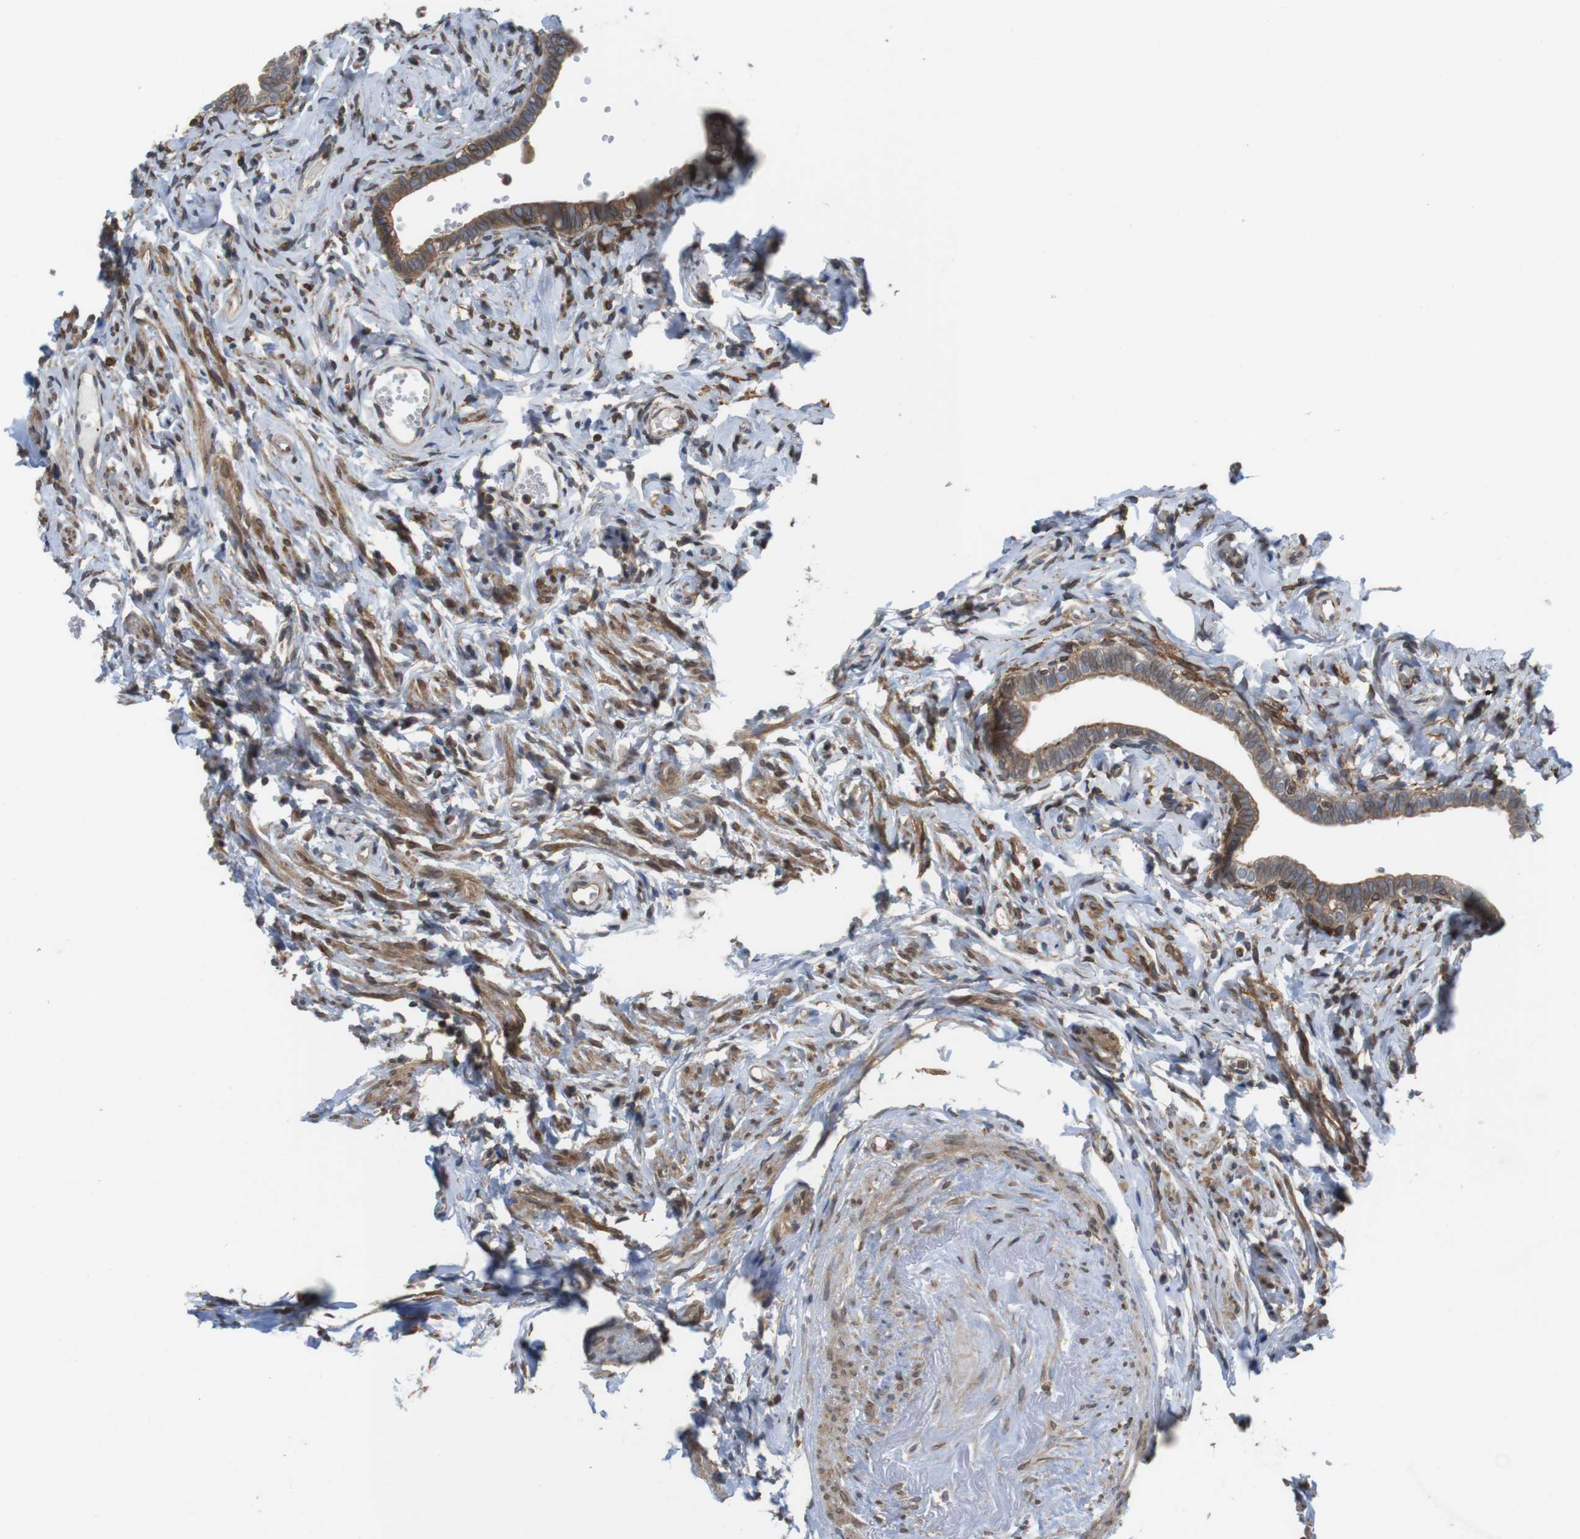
{"staining": {"intensity": "moderate", "quantity": ">75%", "location": "cytoplasmic/membranous"}, "tissue": "fallopian tube", "cell_type": "Glandular cells", "image_type": "normal", "snomed": [{"axis": "morphology", "description": "Normal tissue, NOS"}, {"axis": "topography", "description": "Fallopian tube"}], "caption": "Benign fallopian tube shows moderate cytoplasmic/membranous staining in about >75% of glandular cells (Brightfield microscopy of DAB IHC at high magnification)..", "gene": "ARL6IP5", "patient": {"sex": "female", "age": 71}}